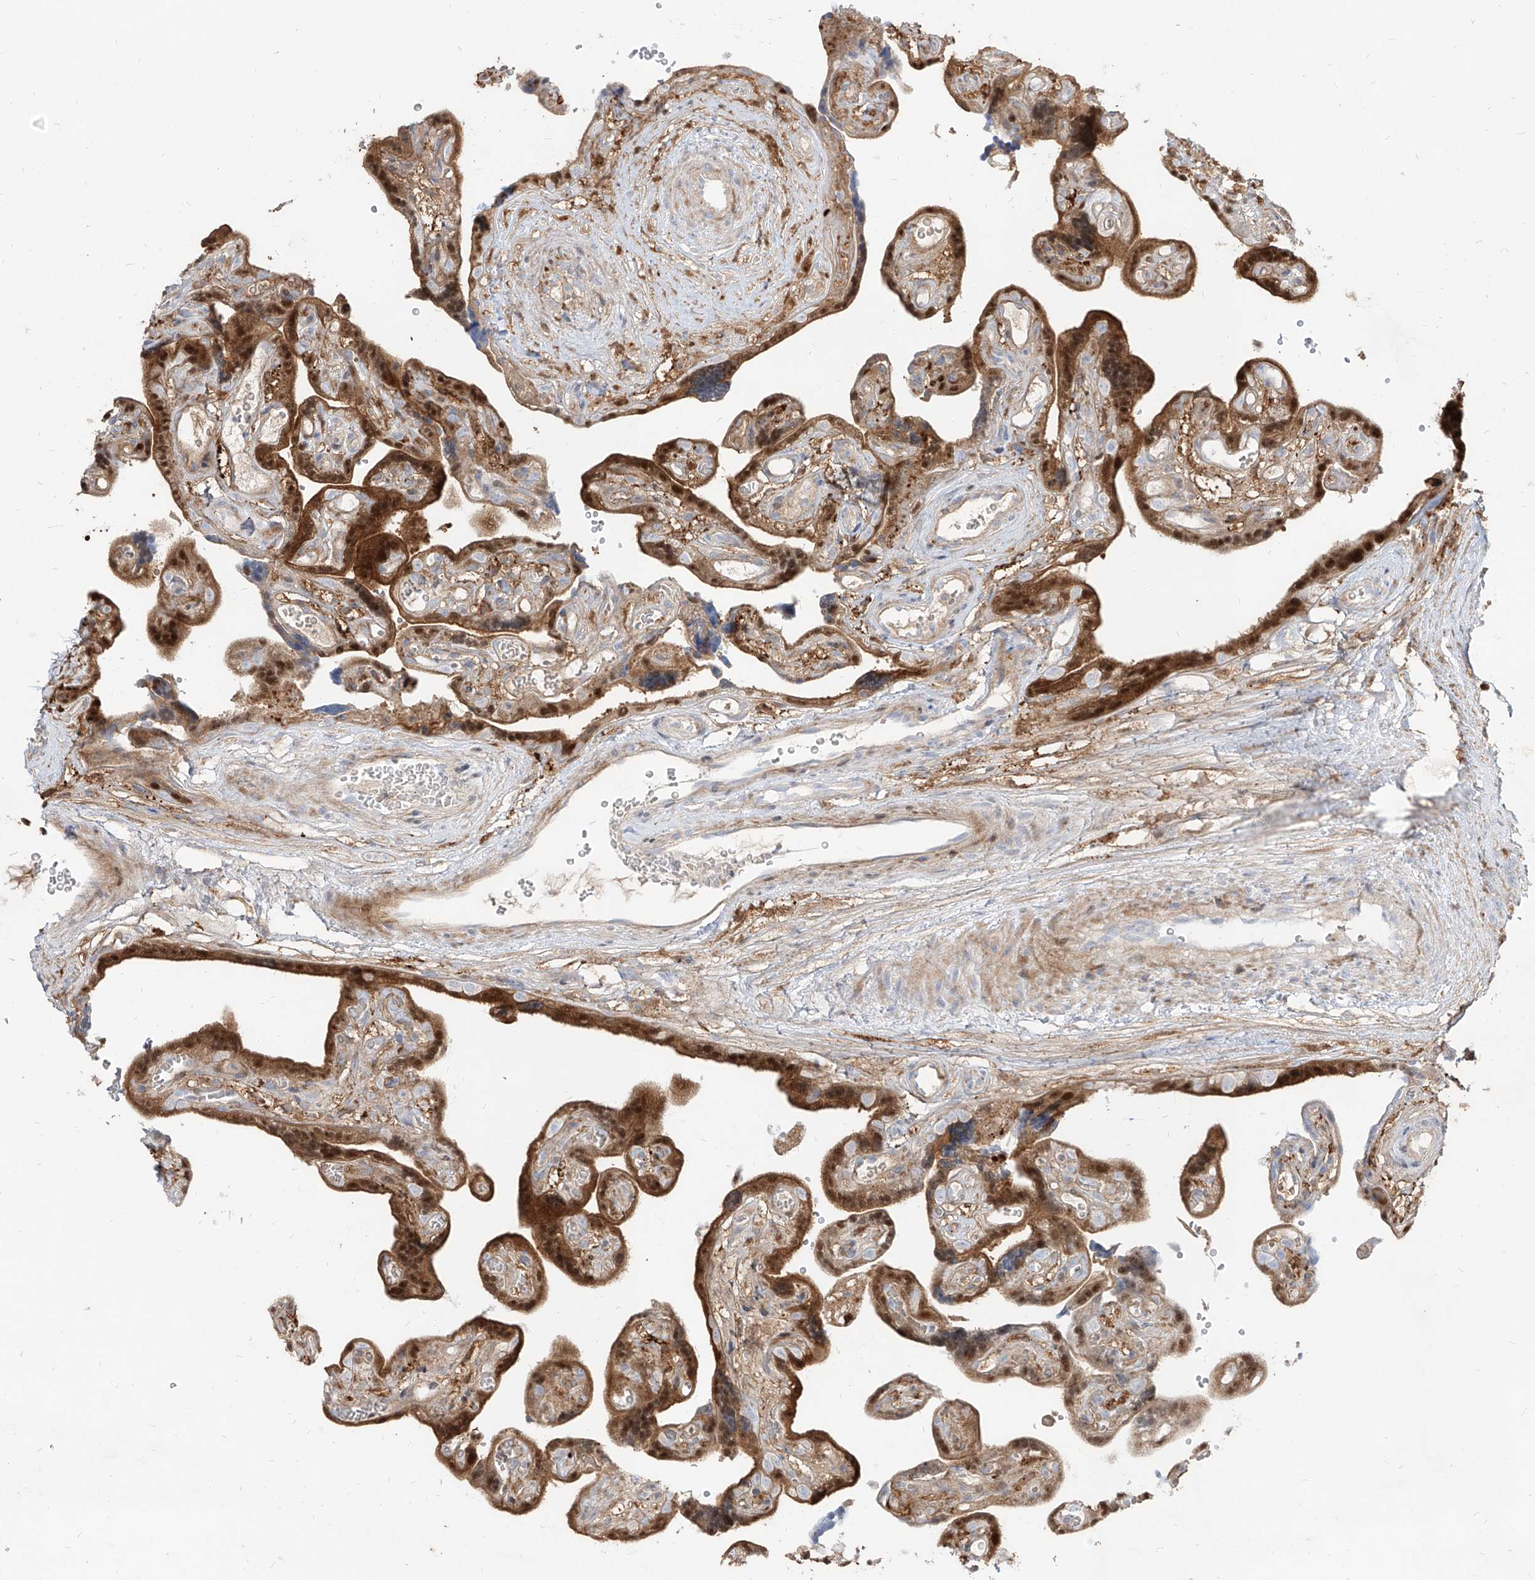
{"staining": {"intensity": "weak", "quantity": "<25%", "location": "cytoplasmic/membranous"}, "tissue": "placenta", "cell_type": "Decidual cells", "image_type": "normal", "snomed": [{"axis": "morphology", "description": "Normal tissue, NOS"}, {"axis": "topography", "description": "Placenta"}], "caption": "A histopathology image of placenta stained for a protein demonstrates no brown staining in decidual cells.", "gene": "KYNU", "patient": {"sex": "female", "age": 30}}